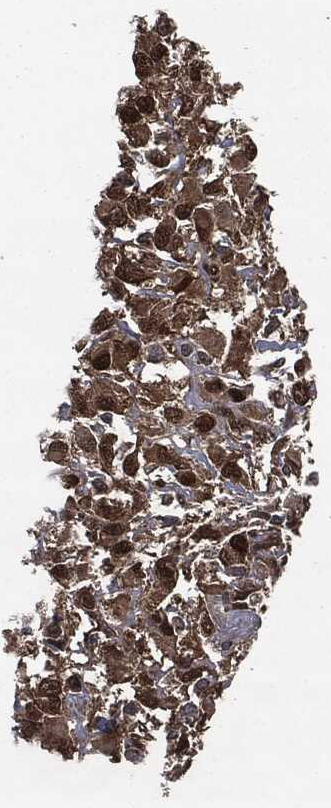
{"staining": {"intensity": "strong", "quantity": ">75%", "location": "nuclear"}, "tissue": "head and neck cancer", "cell_type": "Tumor cells", "image_type": "cancer", "snomed": [{"axis": "morphology", "description": "Squamous cell carcinoma, NOS"}, {"axis": "morphology", "description": "Squamous cell carcinoma, metastatic, NOS"}, {"axis": "topography", "description": "Oral tissue"}, {"axis": "topography", "description": "Head-Neck"}], "caption": "Immunohistochemistry (IHC) photomicrograph of neoplastic tissue: human head and neck cancer (metastatic squamous cell carcinoma) stained using IHC reveals high levels of strong protein expression localized specifically in the nuclear of tumor cells, appearing as a nuclear brown color.", "gene": "DCTN1", "patient": {"sex": "female", "age": 85}}